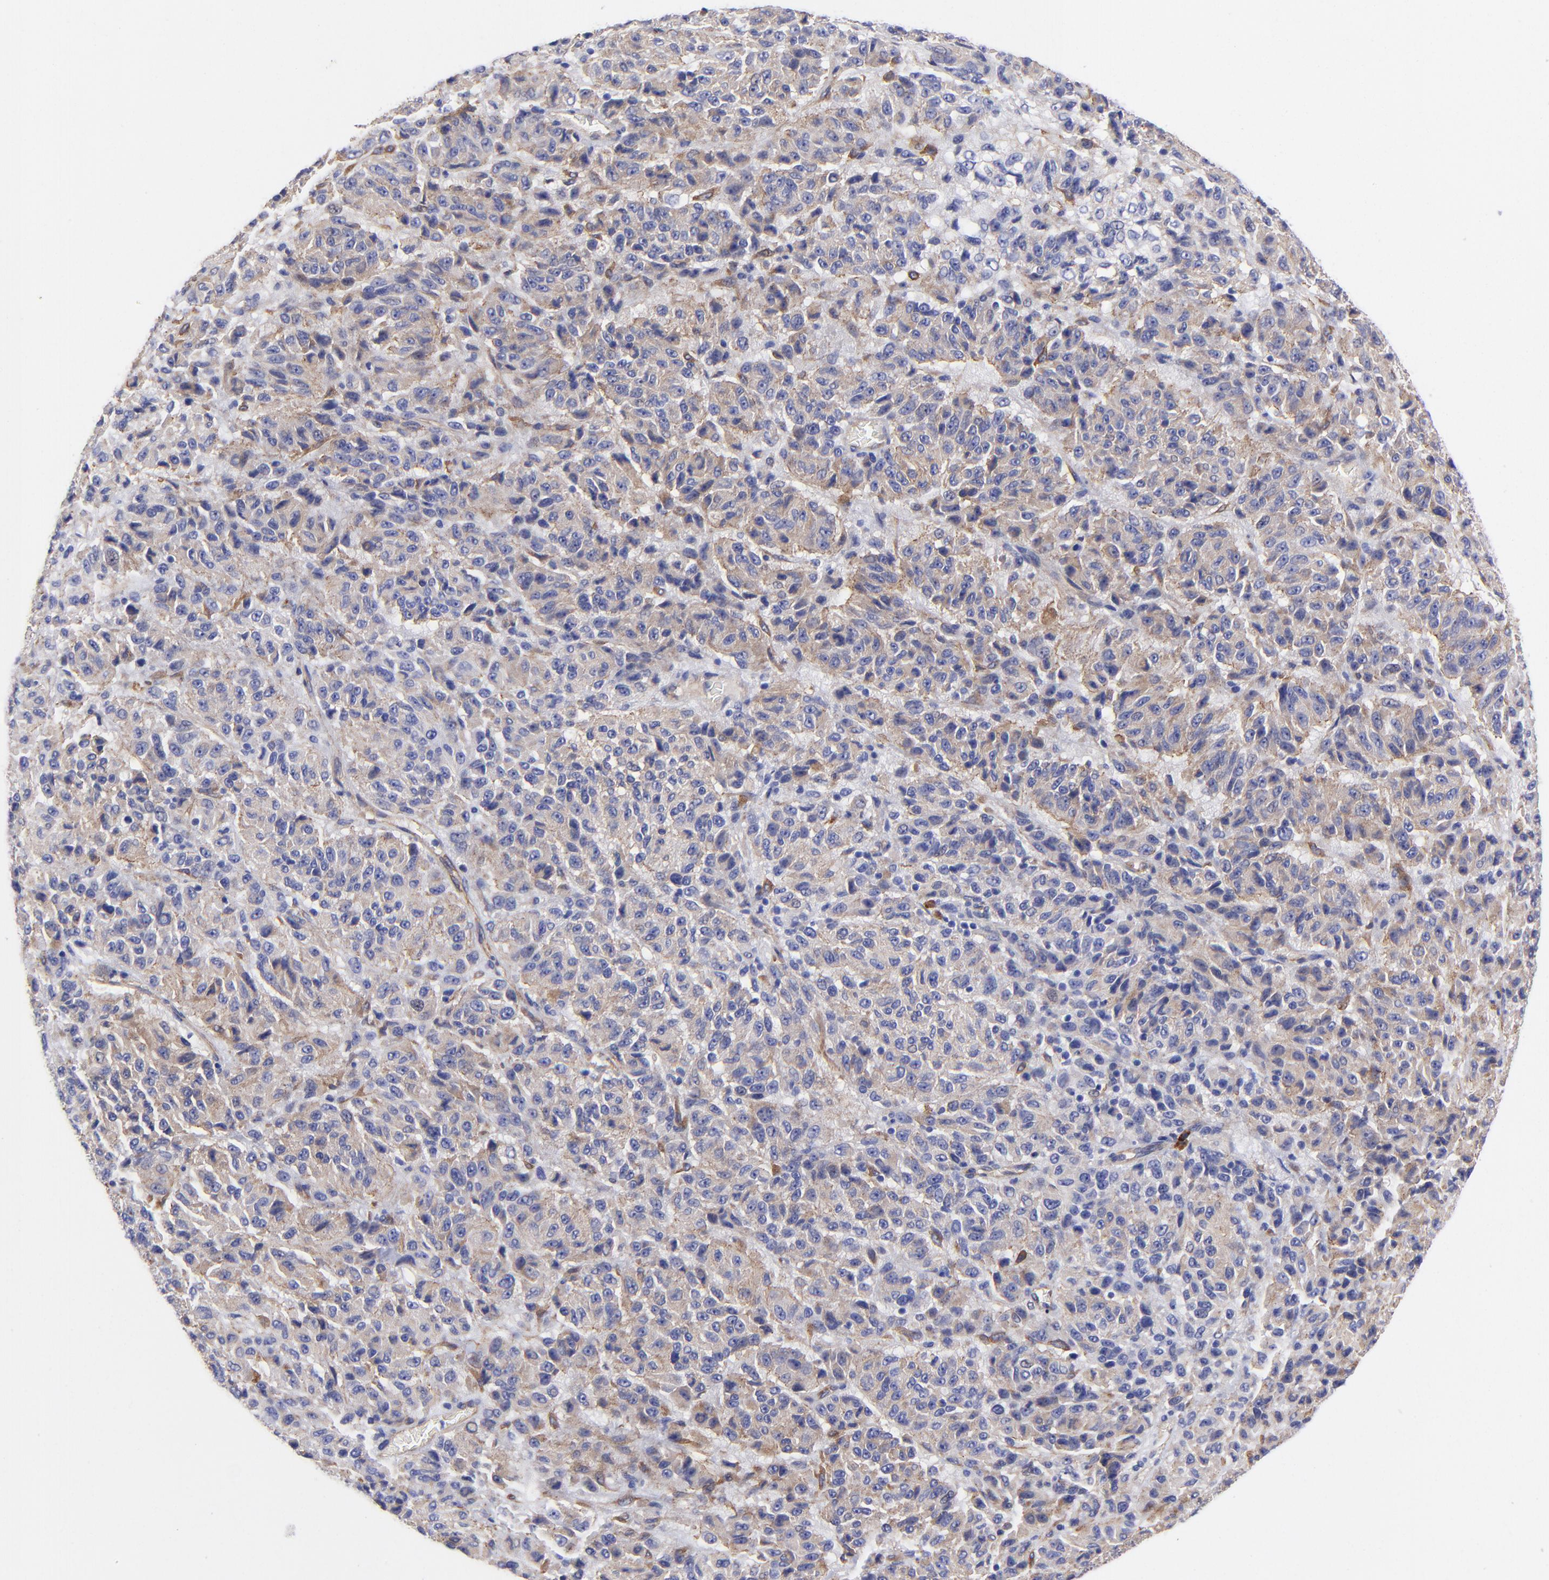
{"staining": {"intensity": "weak", "quantity": "25%-75%", "location": "cytoplasmic/membranous"}, "tissue": "melanoma", "cell_type": "Tumor cells", "image_type": "cancer", "snomed": [{"axis": "morphology", "description": "Malignant melanoma, Metastatic site"}, {"axis": "topography", "description": "Lung"}], "caption": "The micrograph reveals staining of malignant melanoma (metastatic site), revealing weak cytoplasmic/membranous protein expression (brown color) within tumor cells.", "gene": "PPFIBP1", "patient": {"sex": "male", "age": 64}}